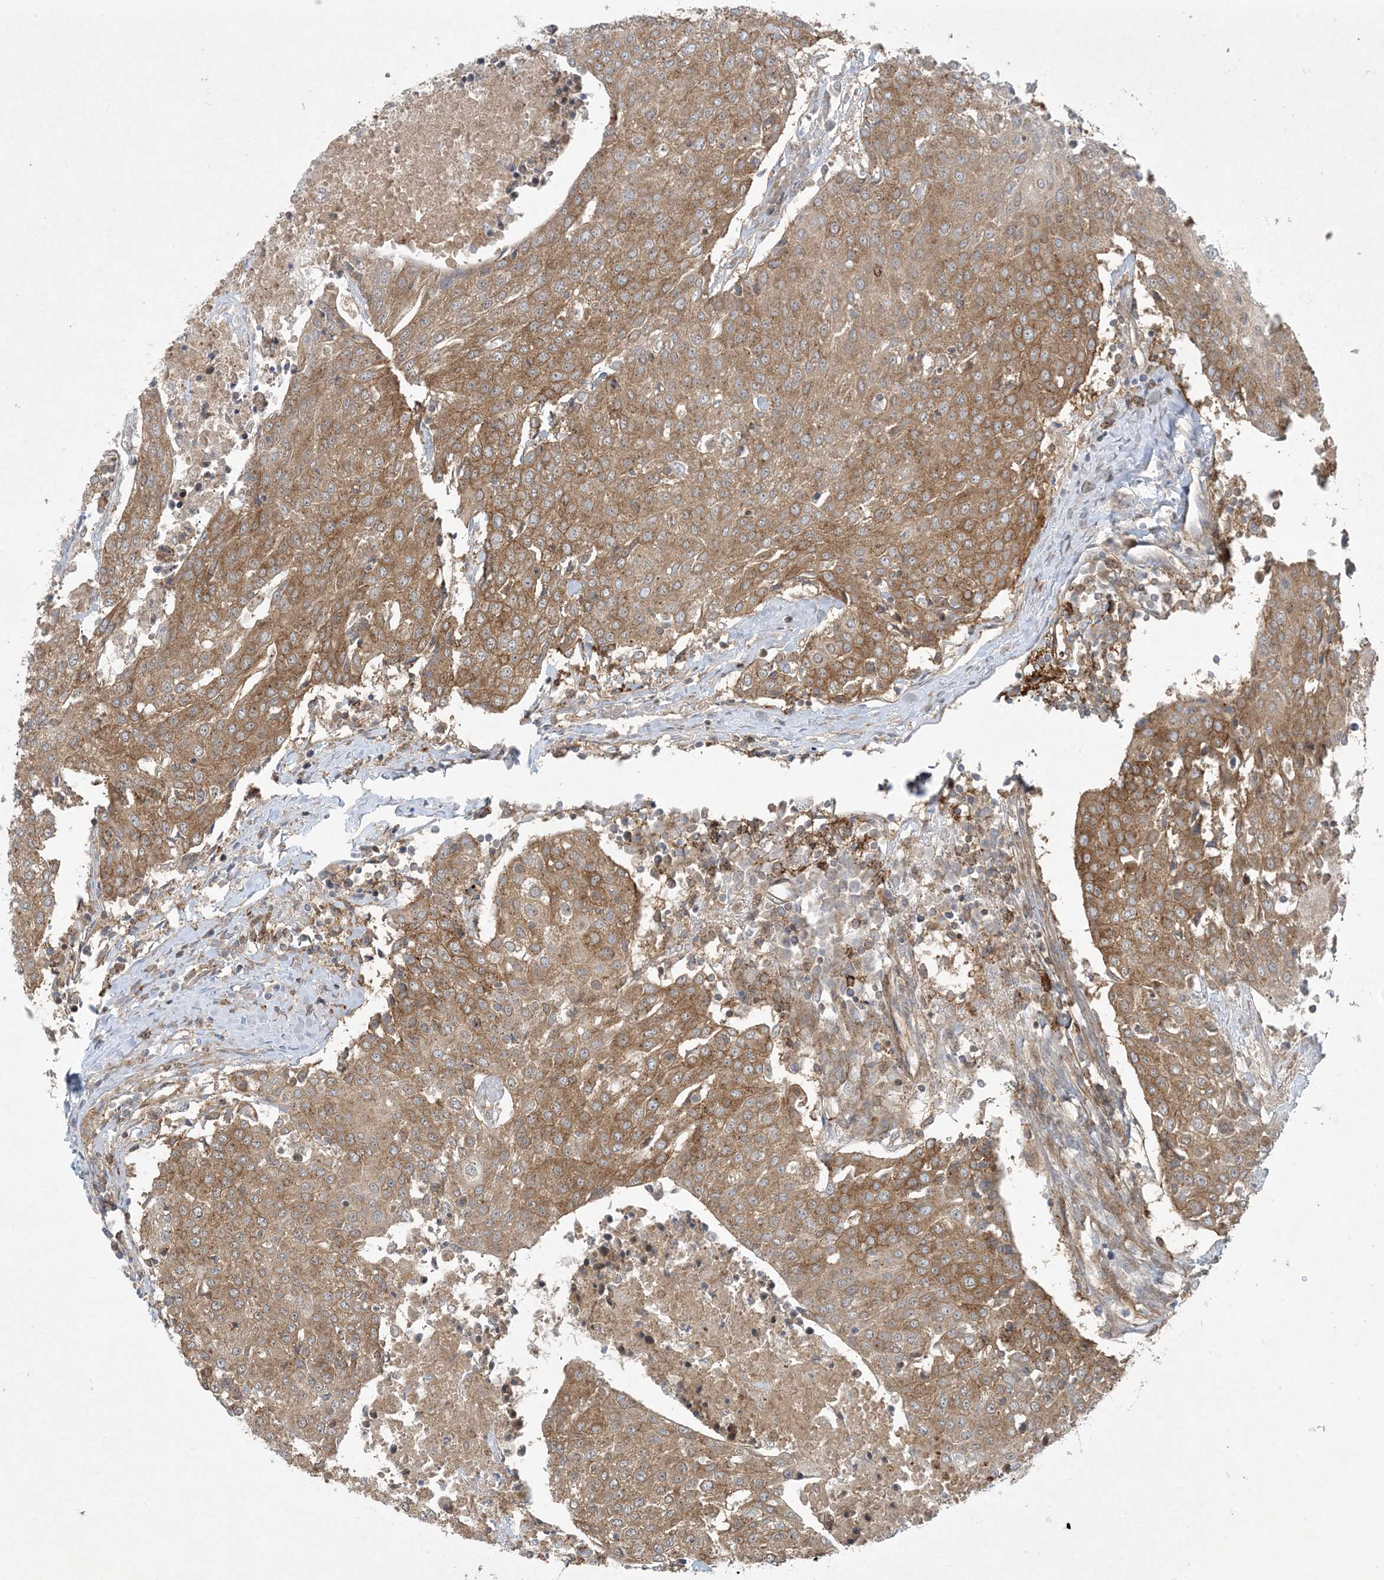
{"staining": {"intensity": "moderate", "quantity": ">75%", "location": "cytoplasmic/membranous"}, "tissue": "urothelial cancer", "cell_type": "Tumor cells", "image_type": "cancer", "snomed": [{"axis": "morphology", "description": "Urothelial carcinoma, High grade"}, {"axis": "topography", "description": "Urinary bladder"}], "caption": "This photomicrograph shows urothelial cancer stained with immunohistochemistry to label a protein in brown. The cytoplasmic/membranous of tumor cells show moderate positivity for the protein. Nuclei are counter-stained blue.", "gene": "STAM2", "patient": {"sex": "female", "age": 85}}